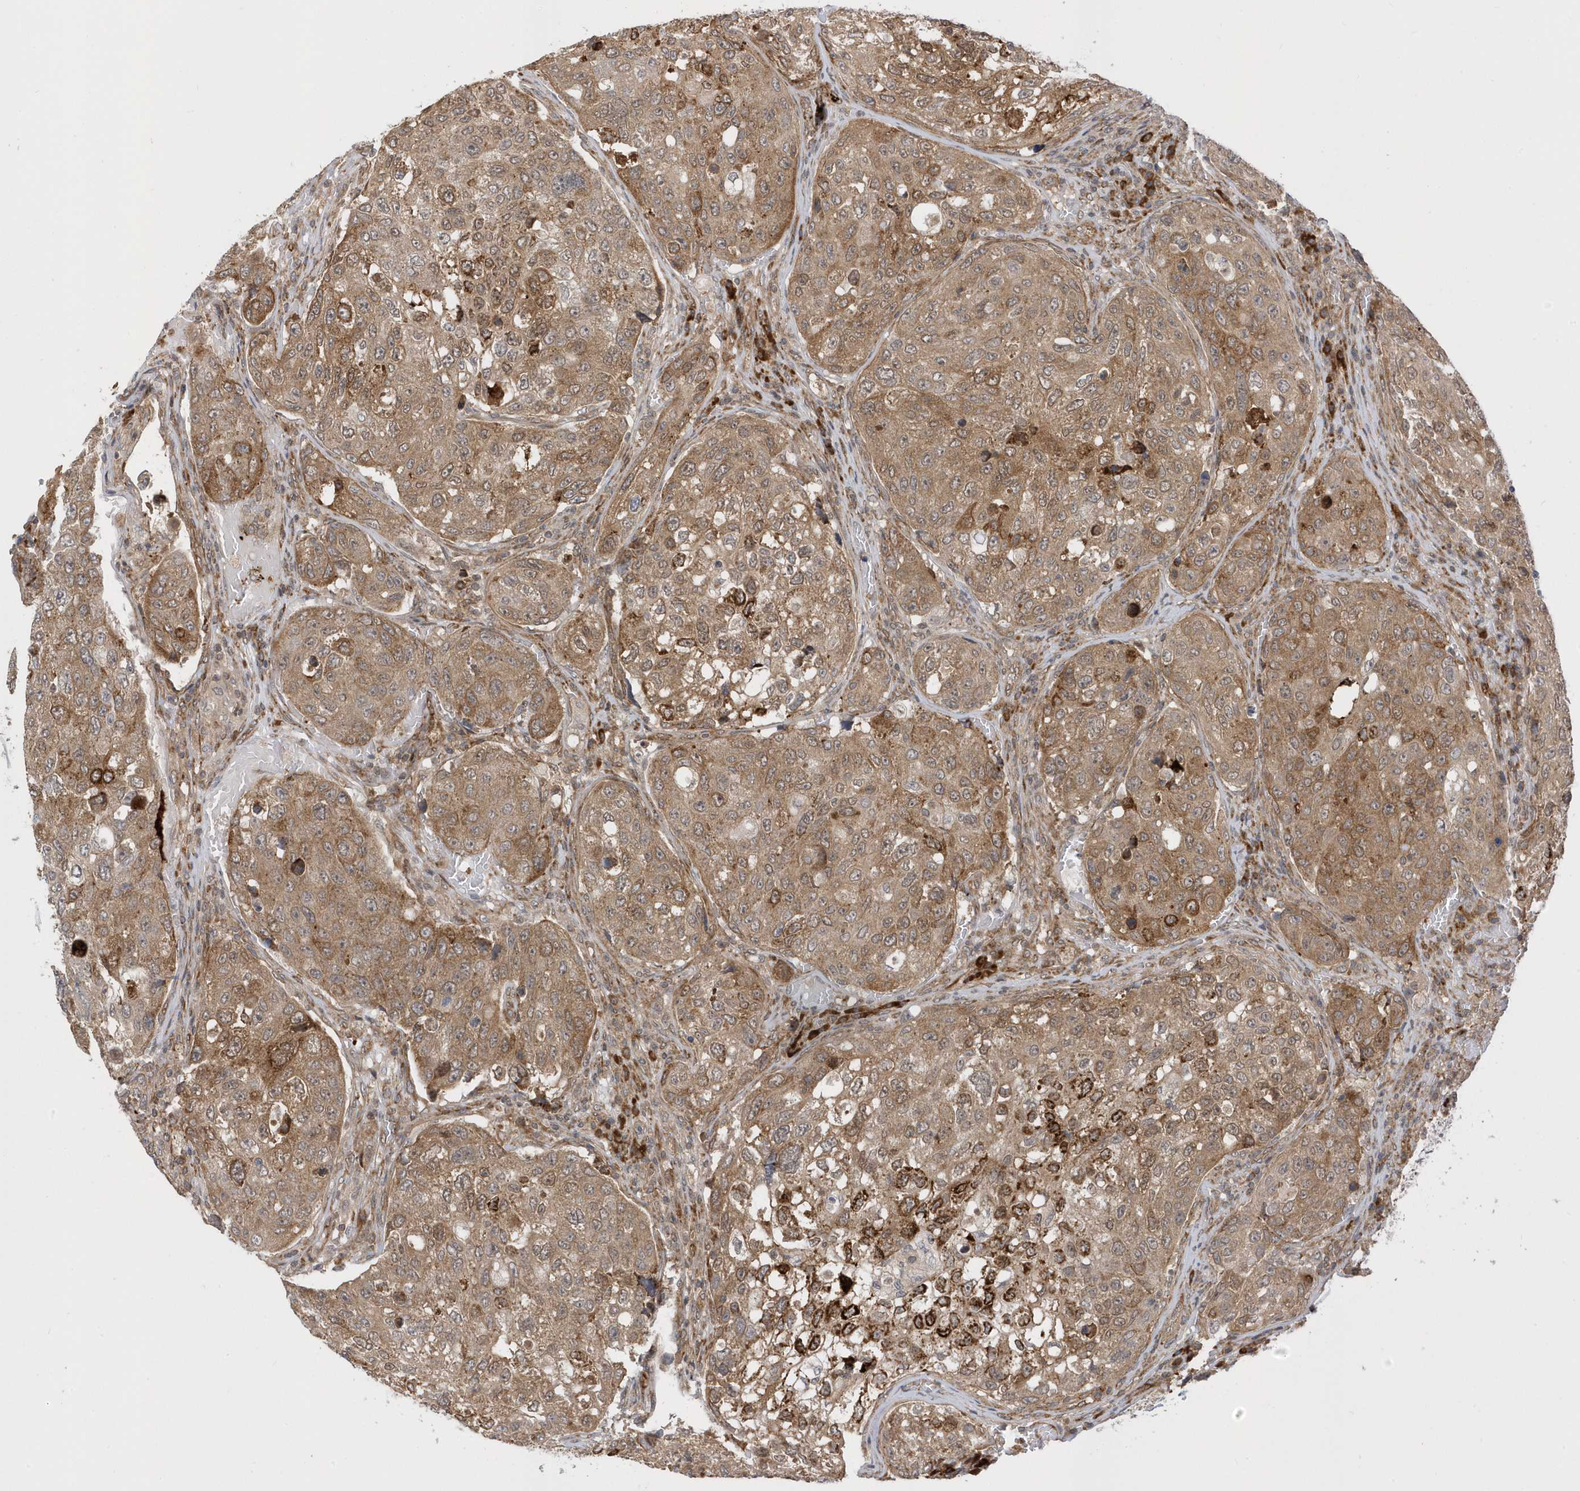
{"staining": {"intensity": "moderate", "quantity": "25%-75%", "location": "cytoplasmic/membranous"}, "tissue": "urothelial cancer", "cell_type": "Tumor cells", "image_type": "cancer", "snomed": [{"axis": "morphology", "description": "Urothelial carcinoma, High grade"}, {"axis": "topography", "description": "Lymph node"}, {"axis": "topography", "description": "Urinary bladder"}], "caption": "Immunohistochemical staining of urothelial carcinoma (high-grade) shows medium levels of moderate cytoplasmic/membranous positivity in approximately 25%-75% of tumor cells.", "gene": "METTL21A", "patient": {"sex": "male", "age": 51}}